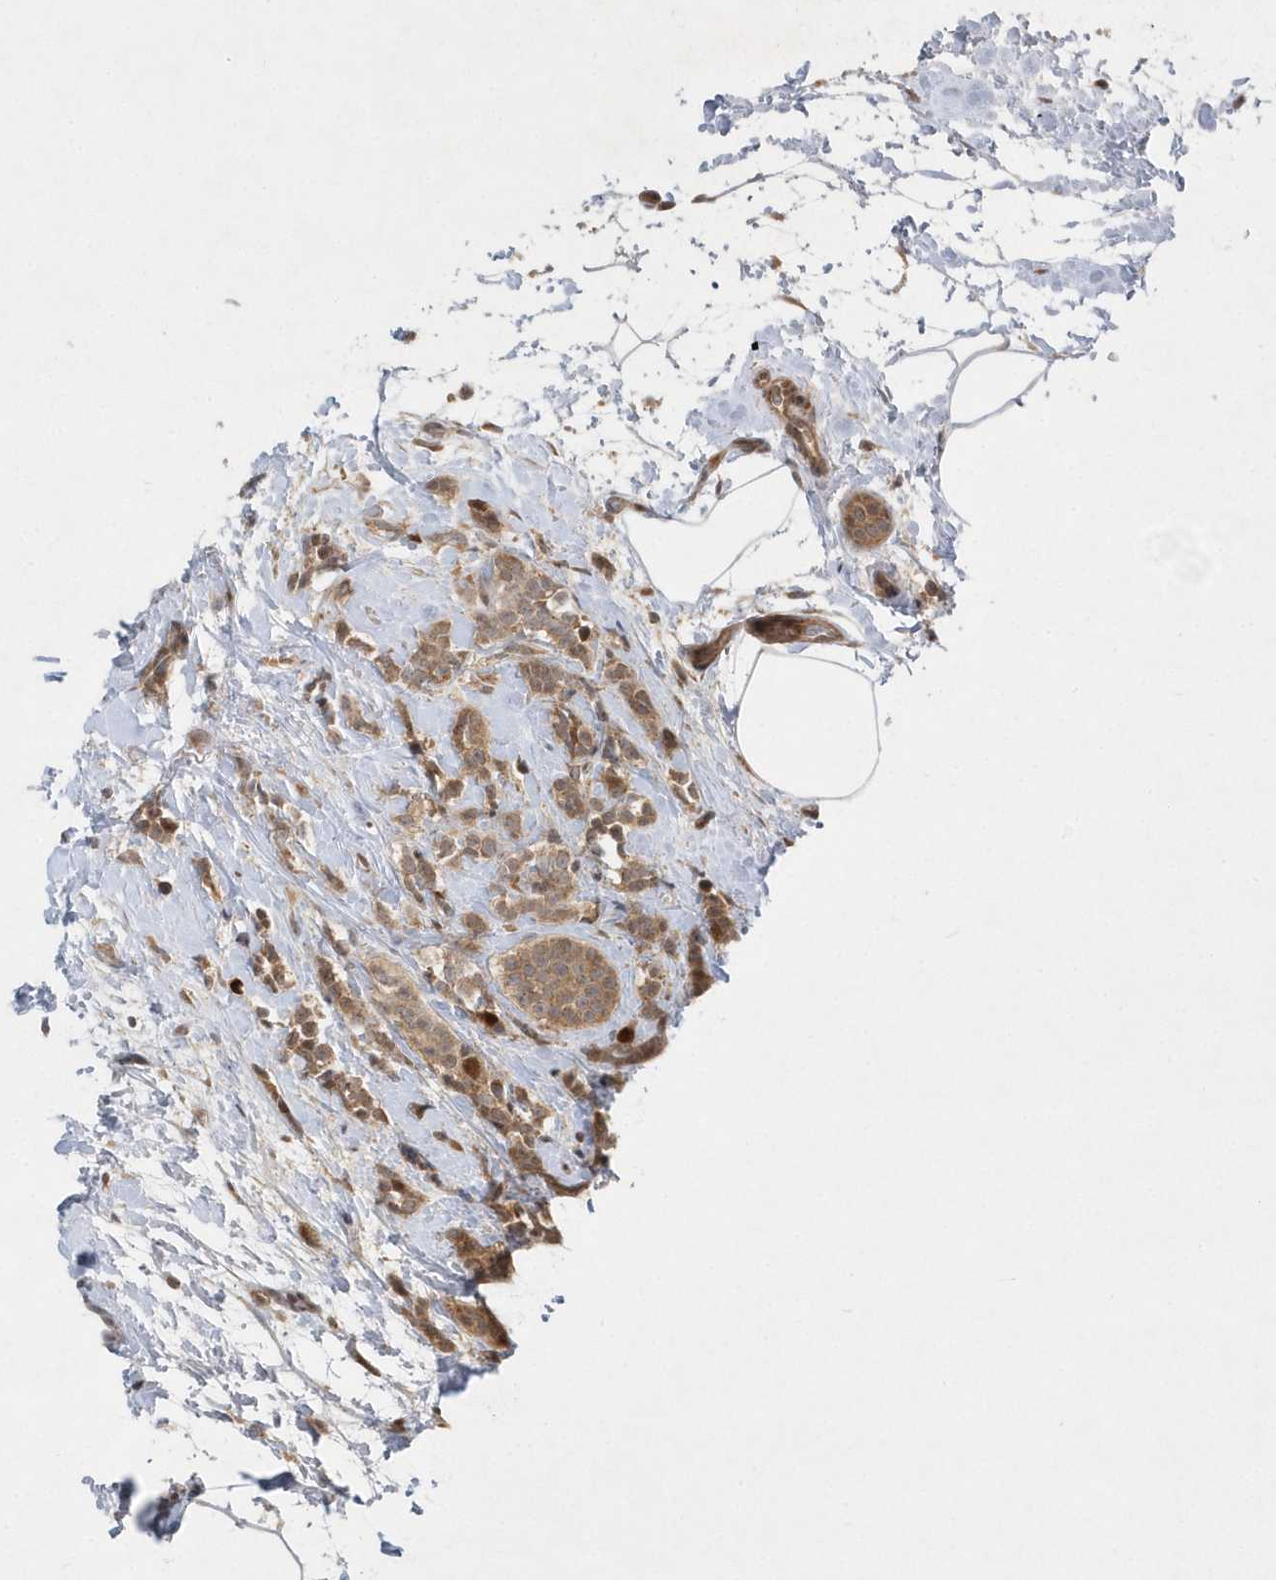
{"staining": {"intensity": "moderate", "quantity": ">75%", "location": "cytoplasmic/membranous"}, "tissue": "breast cancer", "cell_type": "Tumor cells", "image_type": "cancer", "snomed": [{"axis": "morphology", "description": "Lobular carcinoma, in situ"}, {"axis": "morphology", "description": "Lobular carcinoma"}, {"axis": "topography", "description": "Breast"}], "caption": "Immunohistochemistry (IHC) histopathology image of neoplastic tissue: breast cancer (lobular carcinoma) stained using immunohistochemistry (IHC) reveals medium levels of moderate protein expression localized specifically in the cytoplasmic/membranous of tumor cells, appearing as a cytoplasmic/membranous brown color.", "gene": "MXI1", "patient": {"sex": "female", "age": 41}}